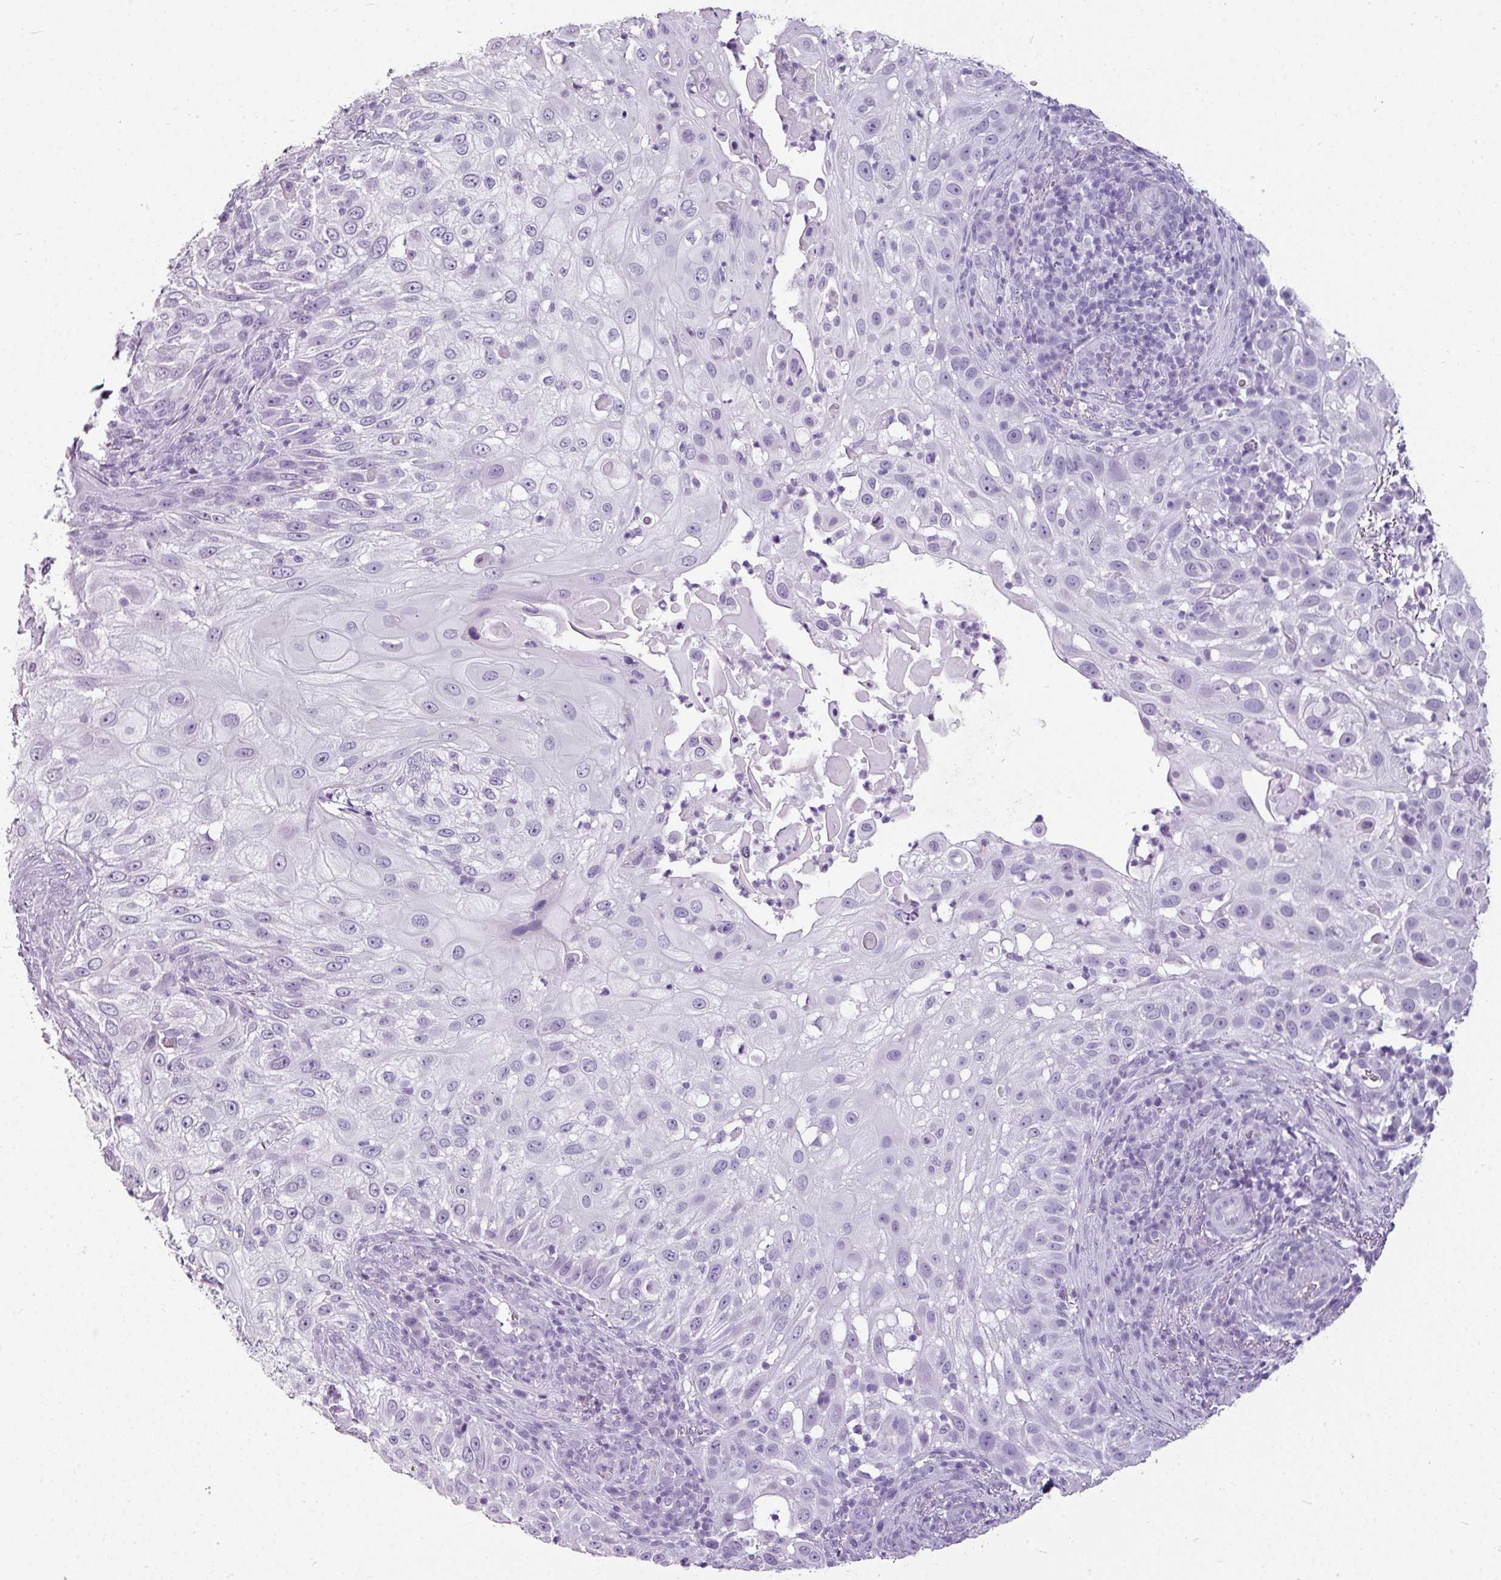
{"staining": {"intensity": "negative", "quantity": "none", "location": "none"}, "tissue": "skin cancer", "cell_type": "Tumor cells", "image_type": "cancer", "snomed": [{"axis": "morphology", "description": "Squamous cell carcinoma, NOS"}, {"axis": "topography", "description": "Skin"}], "caption": "Tumor cells show no significant protein expression in squamous cell carcinoma (skin).", "gene": "SCT", "patient": {"sex": "female", "age": 44}}